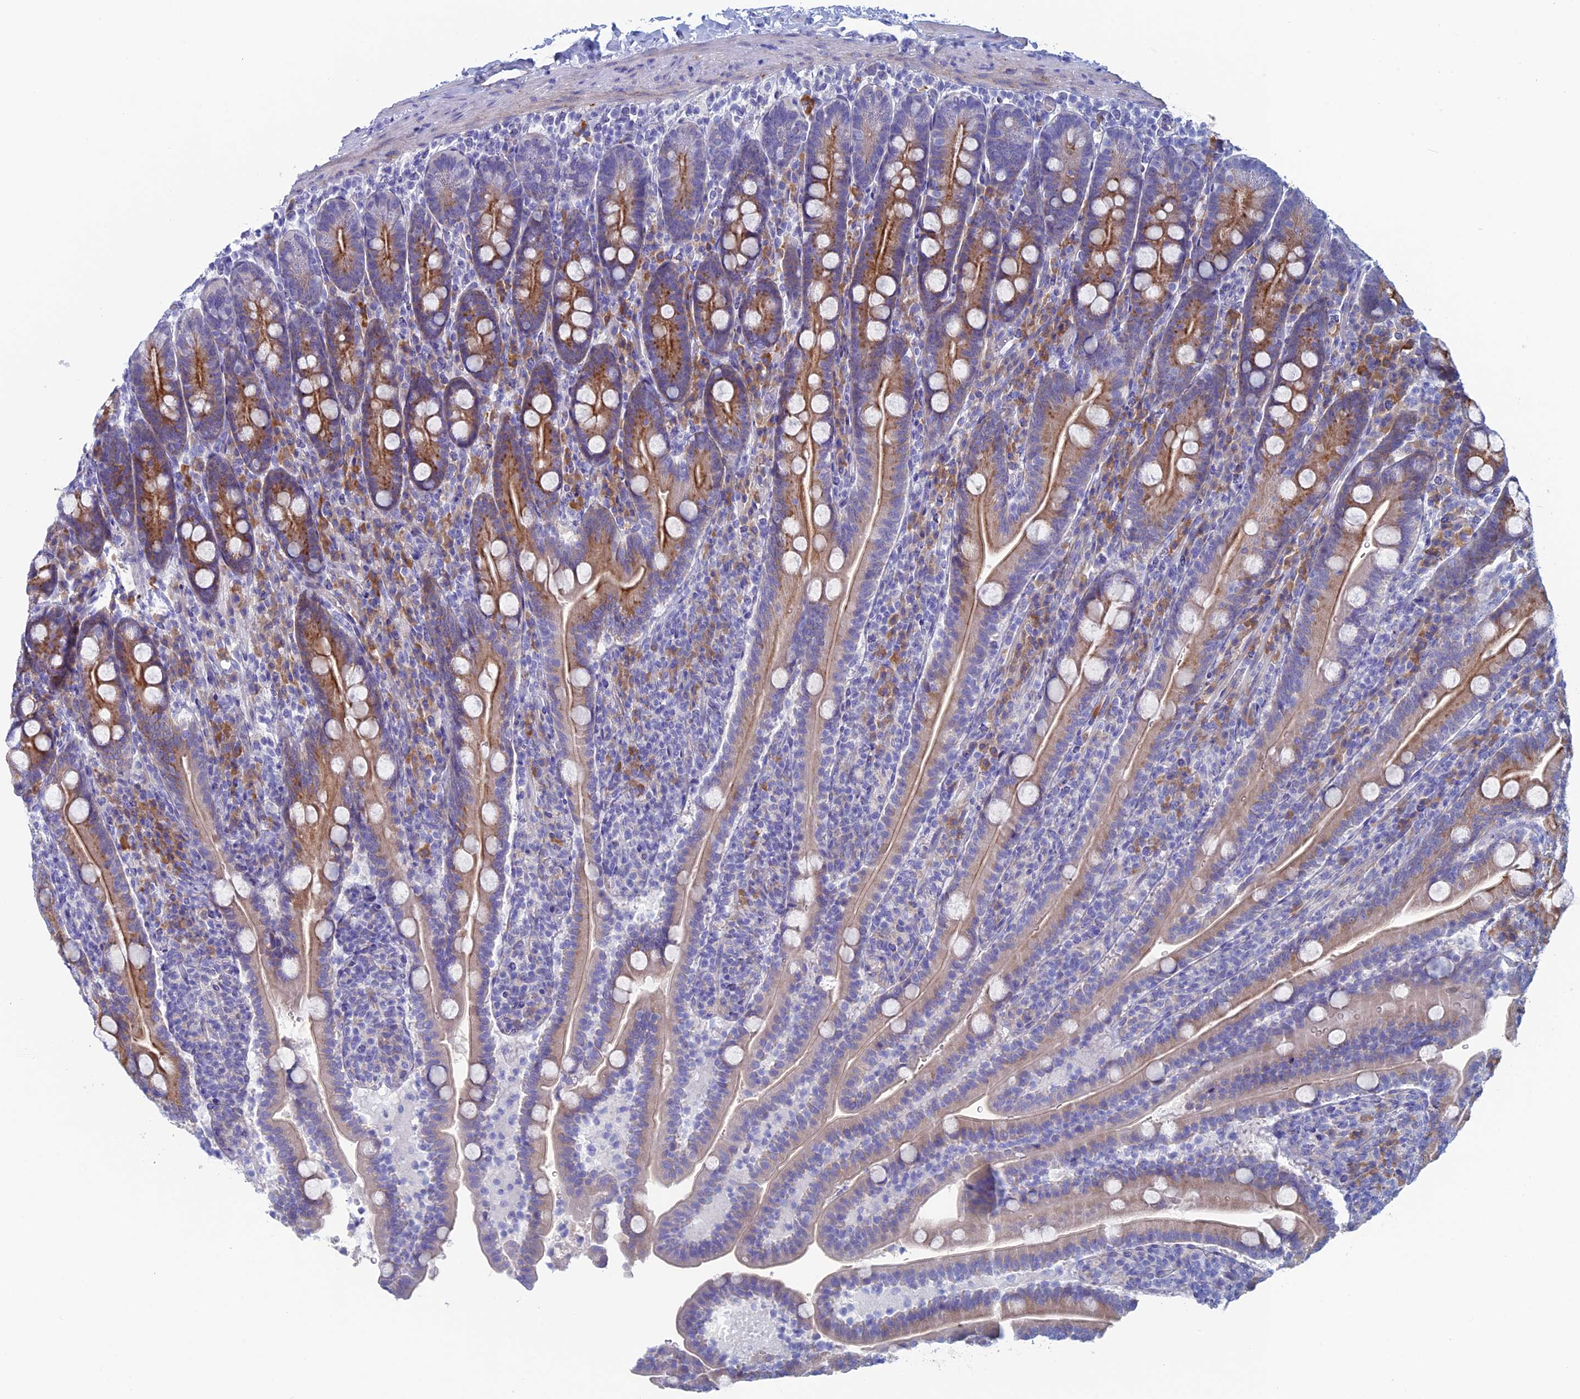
{"staining": {"intensity": "moderate", "quantity": "<25%", "location": "cytoplasmic/membranous"}, "tissue": "duodenum", "cell_type": "Glandular cells", "image_type": "normal", "snomed": [{"axis": "morphology", "description": "Normal tissue, NOS"}, {"axis": "topography", "description": "Duodenum"}], "caption": "An immunohistochemistry (IHC) histopathology image of normal tissue is shown. Protein staining in brown shows moderate cytoplasmic/membranous positivity in duodenum within glandular cells.", "gene": "MAGEB6", "patient": {"sex": "male", "age": 35}}